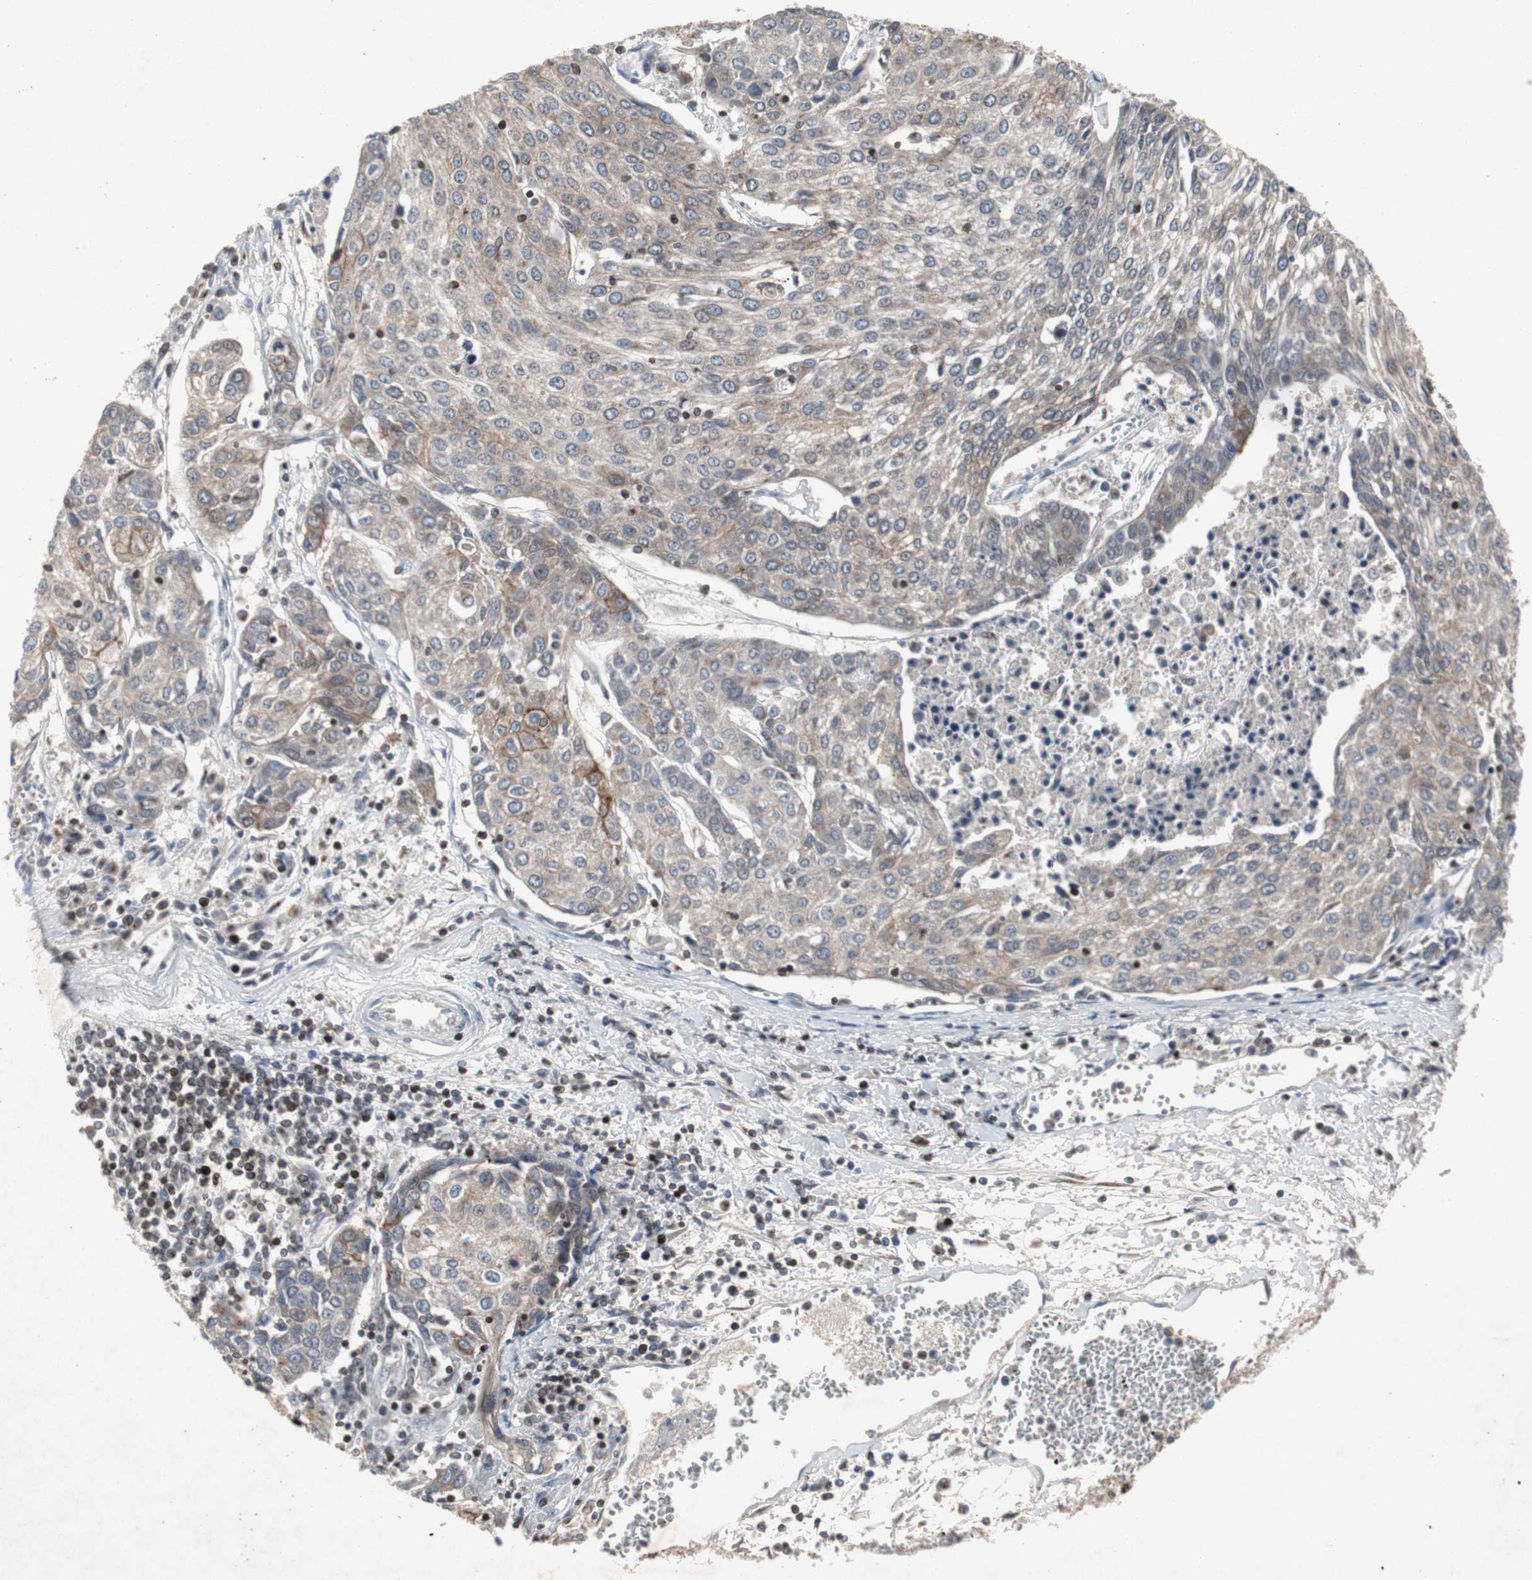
{"staining": {"intensity": "weak", "quantity": ">75%", "location": "cytoplasmic/membranous"}, "tissue": "urothelial cancer", "cell_type": "Tumor cells", "image_type": "cancer", "snomed": [{"axis": "morphology", "description": "Urothelial carcinoma, High grade"}, {"axis": "topography", "description": "Urinary bladder"}], "caption": "Immunohistochemistry histopathology image of neoplastic tissue: urothelial cancer stained using immunohistochemistry demonstrates low levels of weak protein expression localized specifically in the cytoplasmic/membranous of tumor cells, appearing as a cytoplasmic/membranous brown color.", "gene": "ZNF396", "patient": {"sex": "female", "age": 85}}